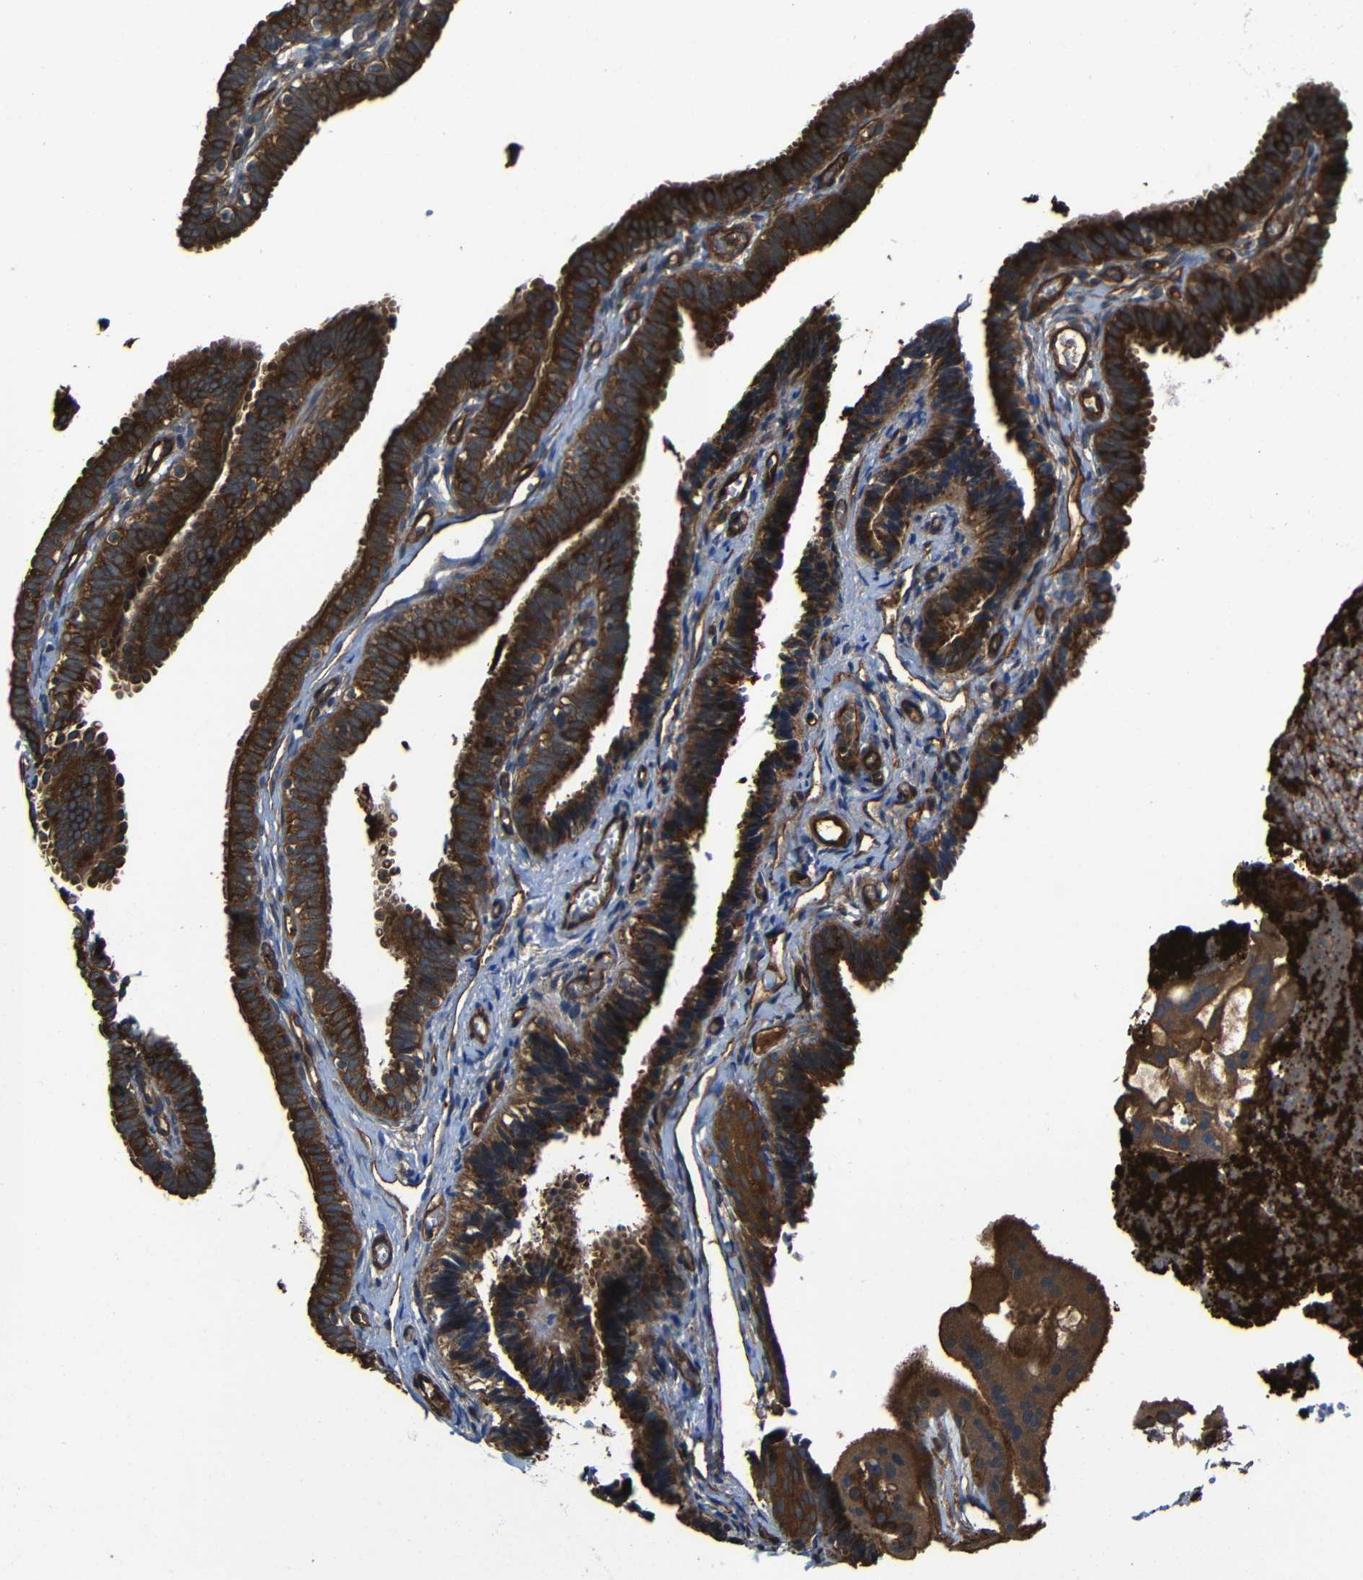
{"staining": {"intensity": "strong", "quantity": ">75%", "location": "cytoplasmic/membranous"}, "tissue": "fallopian tube", "cell_type": "Glandular cells", "image_type": "normal", "snomed": [{"axis": "morphology", "description": "Normal tissue, NOS"}, {"axis": "topography", "description": "Fallopian tube"}, {"axis": "topography", "description": "Placenta"}], "caption": "Glandular cells demonstrate high levels of strong cytoplasmic/membranous positivity in about >75% of cells in unremarkable human fallopian tube.", "gene": "PTCH1", "patient": {"sex": "female", "age": 34}}